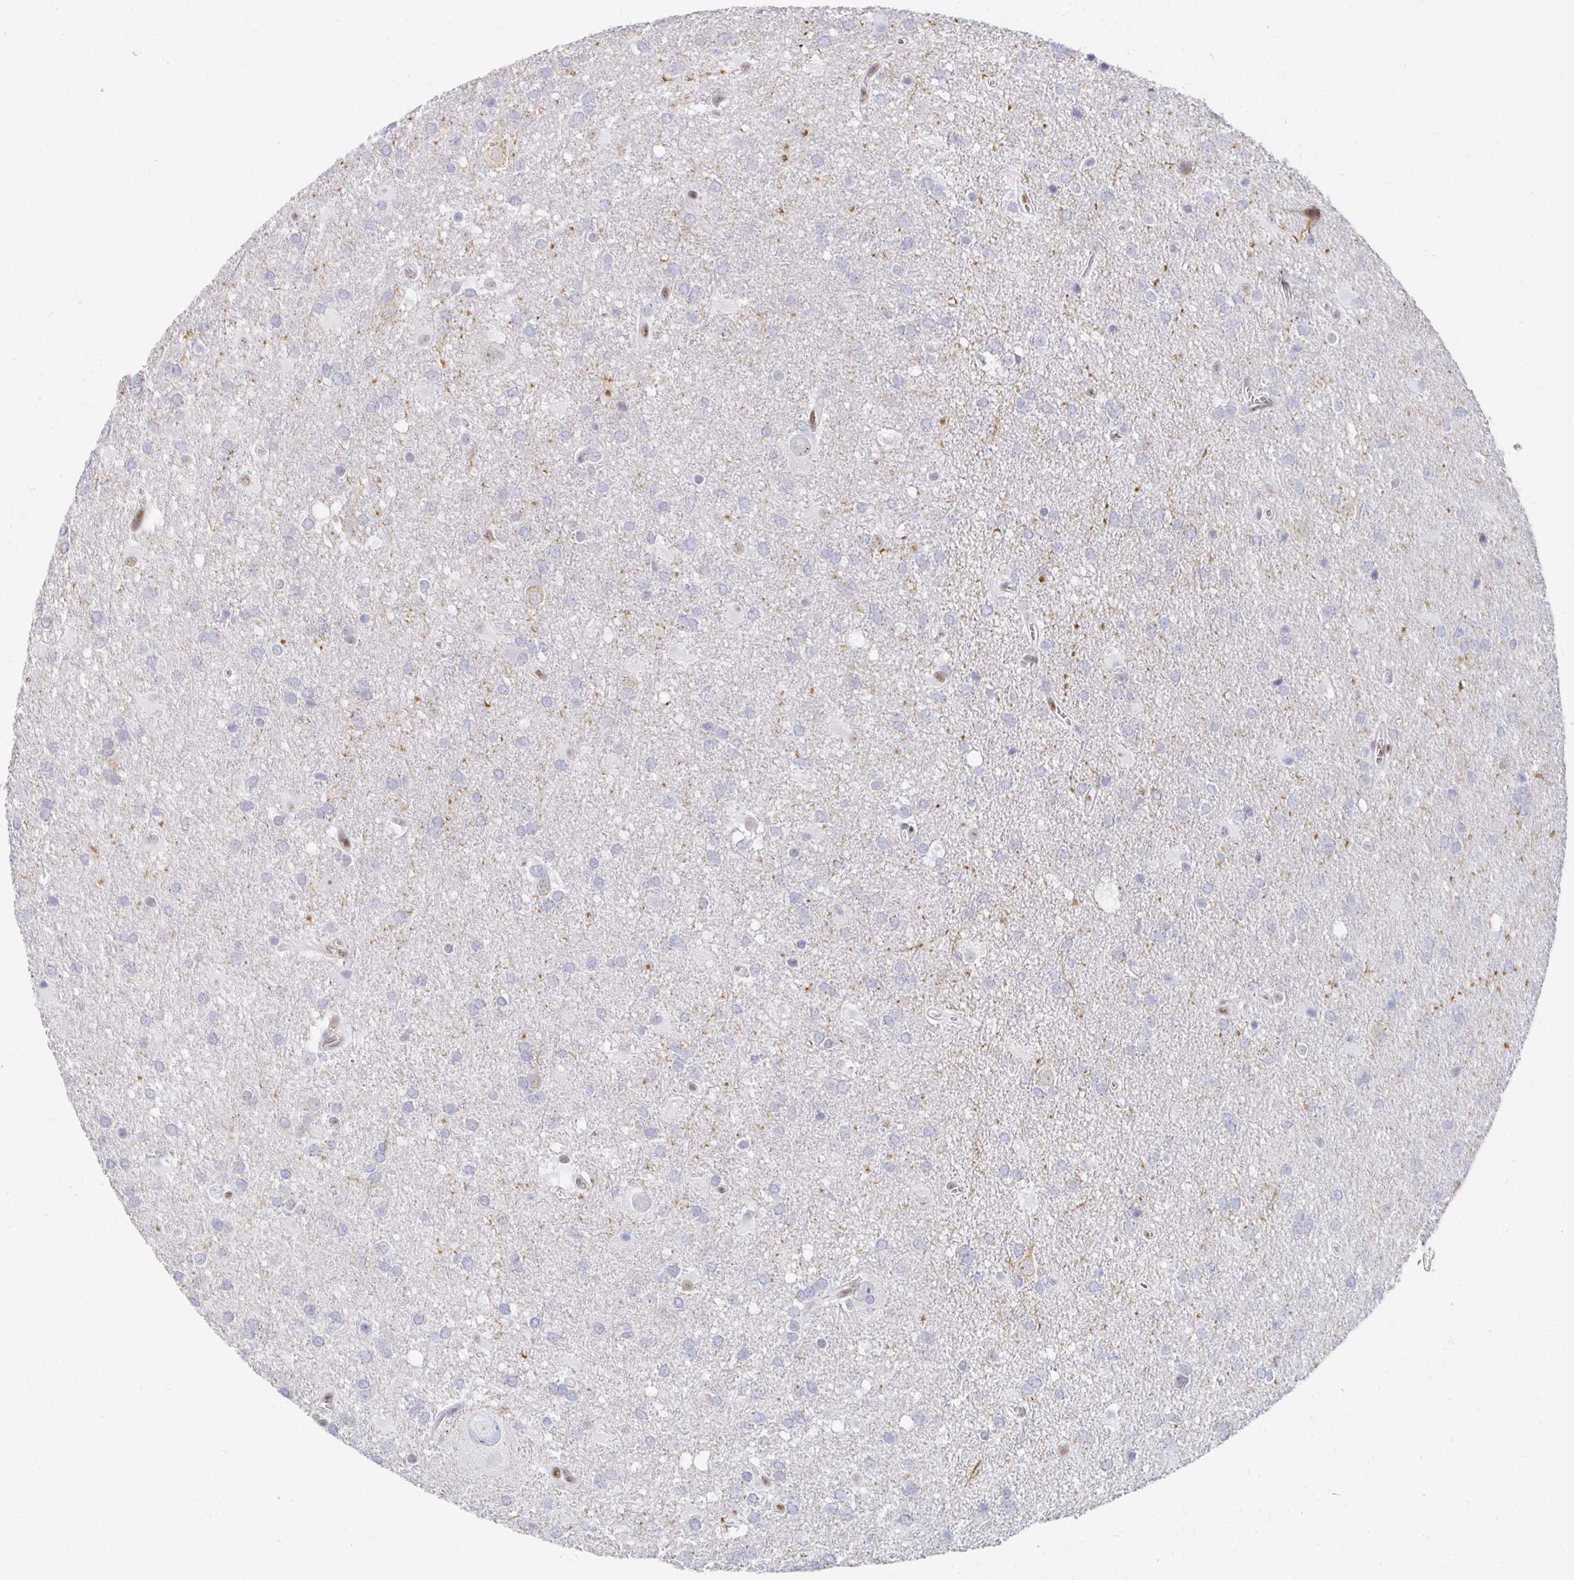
{"staining": {"intensity": "negative", "quantity": "none", "location": "none"}, "tissue": "glioma", "cell_type": "Tumor cells", "image_type": "cancer", "snomed": [{"axis": "morphology", "description": "Glioma, malignant, Low grade"}, {"axis": "topography", "description": "Brain"}], "caption": "Tumor cells show no significant expression in malignant glioma (low-grade).", "gene": "CLIC3", "patient": {"sex": "male", "age": 66}}